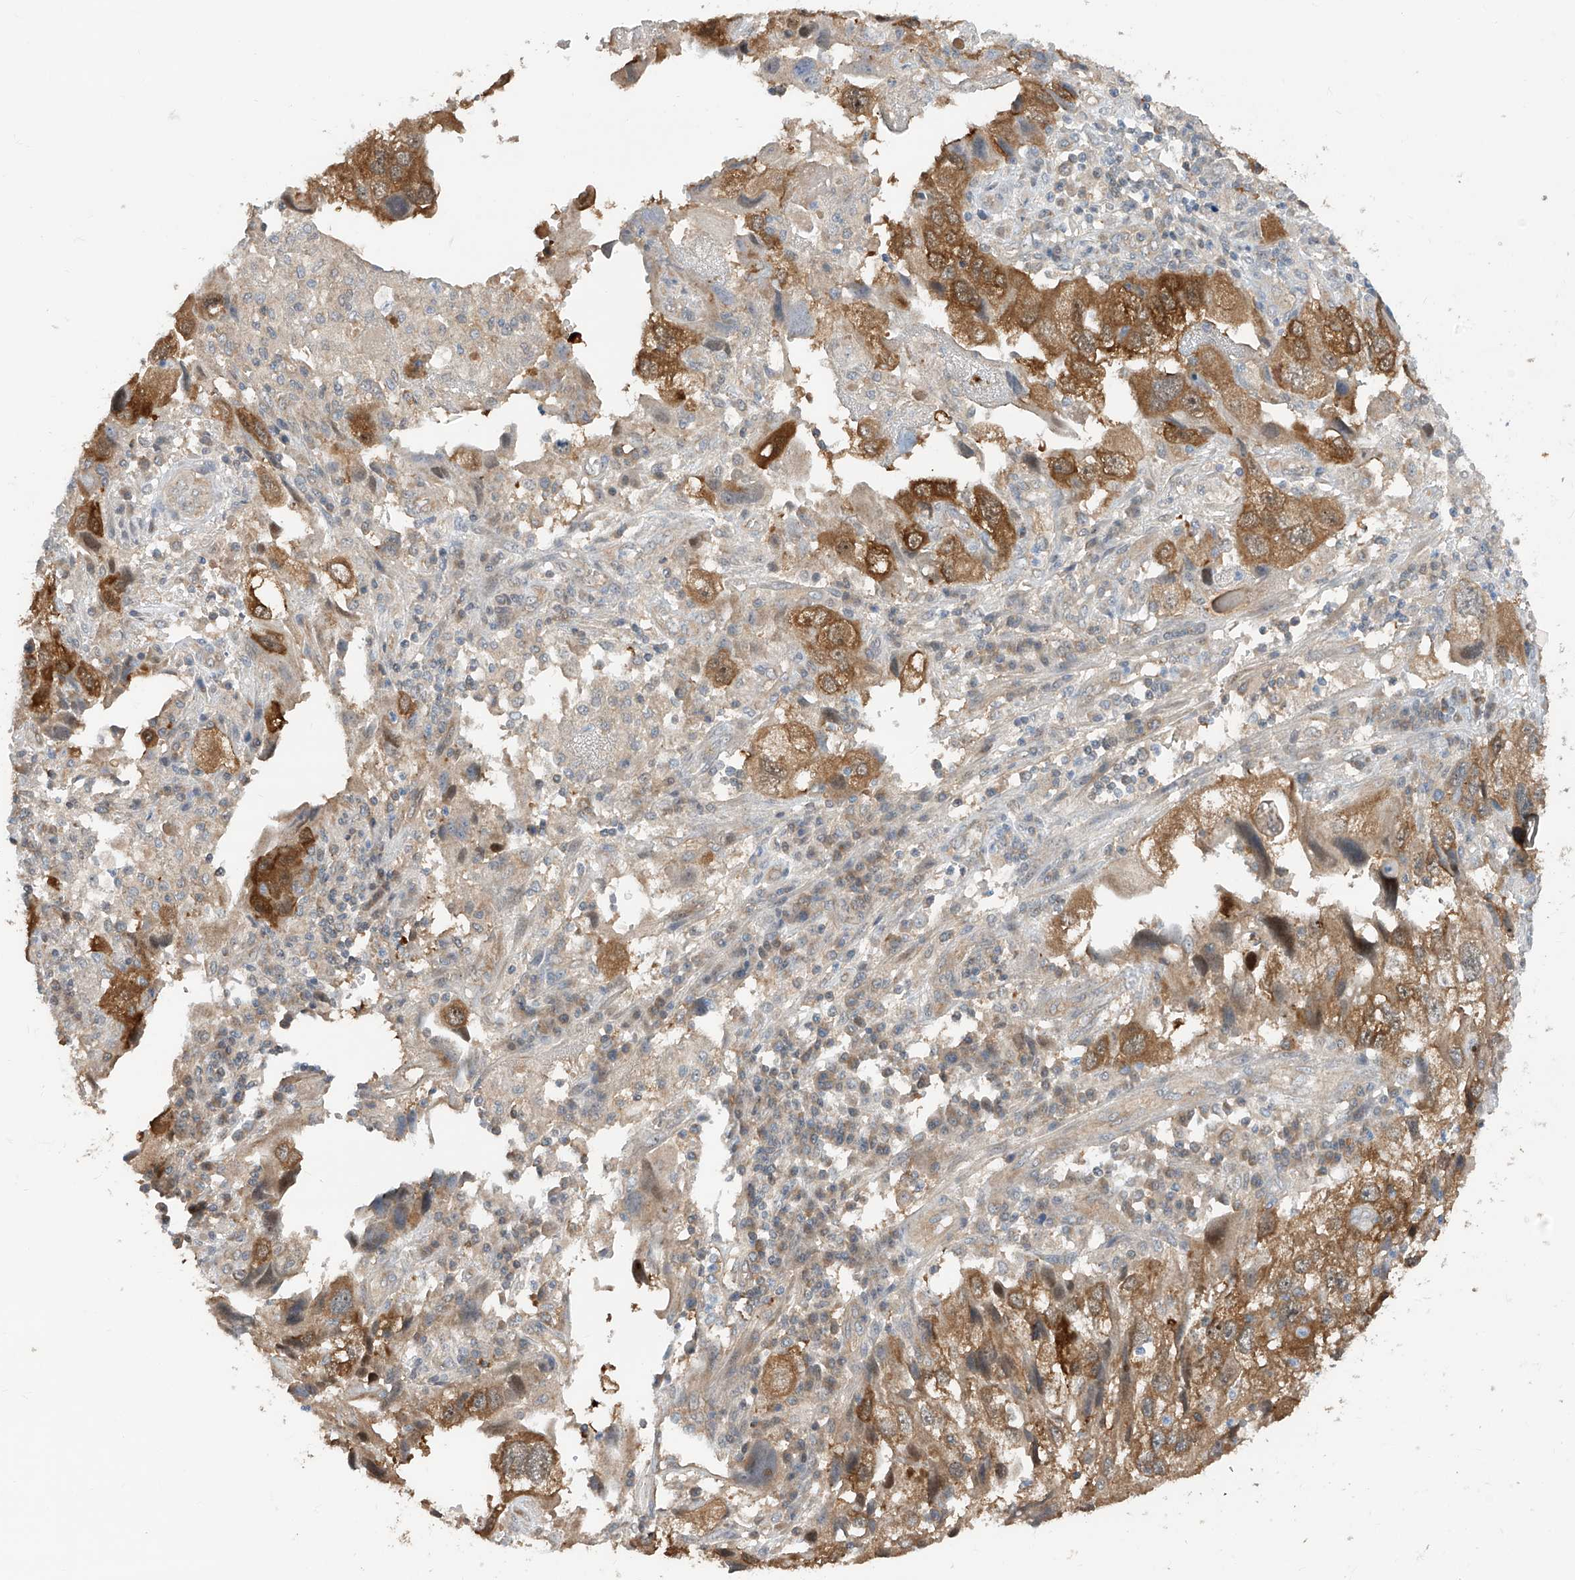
{"staining": {"intensity": "moderate", "quantity": ">75%", "location": "cytoplasmic/membranous"}, "tissue": "endometrial cancer", "cell_type": "Tumor cells", "image_type": "cancer", "snomed": [{"axis": "morphology", "description": "Adenocarcinoma, NOS"}, {"axis": "topography", "description": "Endometrium"}], "caption": "Immunohistochemical staining of human adenocarcinoma (endometrial) displays medium levels of moderate cytoplasmic/membranous expression in about >75% of tumor cells.", "gene": "TTC38", "patient": {"sex": "female", "age": 49}}